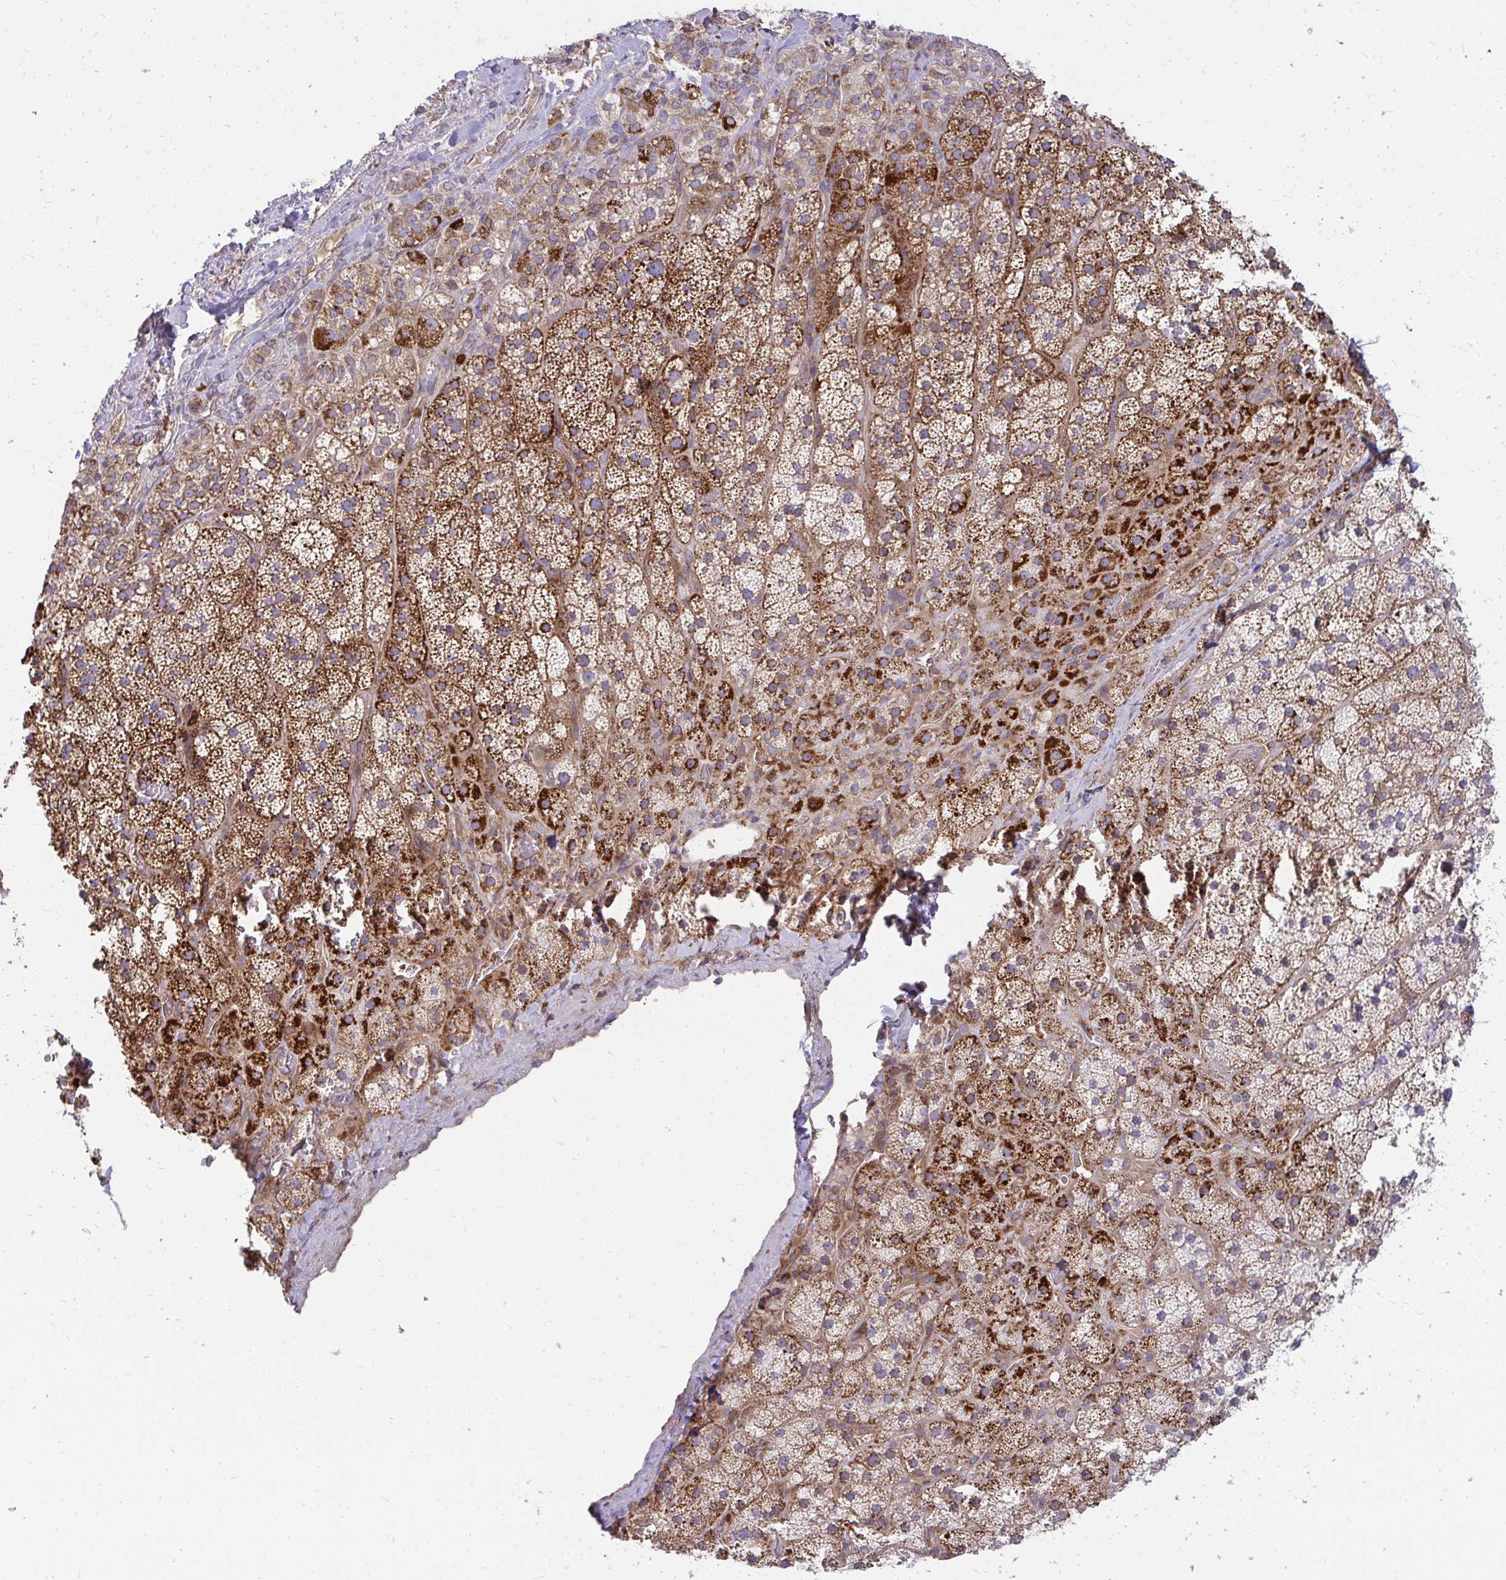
{"staining": {"intensity": "strong", "quantity": "25%-75%", "location": "cytoplasmic/membranous"}, "tissue": "adrenal gland", "cell_type": "Glandular cells", "image_type": "normal", "snomed": [{"axis": "morphology", "description": "Normal tissue, NOS"}, {"axis": "topography", "description": "Adrenal gland"}], "caption": "Benign adrenal gland shows strong cytoplasmic/membranous positivity in about 25%-75% of glandular cells The staining was performed using DAB, with brown indicating positive protein expression. Nuclei are stained blue with hematoxylin..", "gene": "ASAP1", "patient": {"sex": "male", "age": 57}}